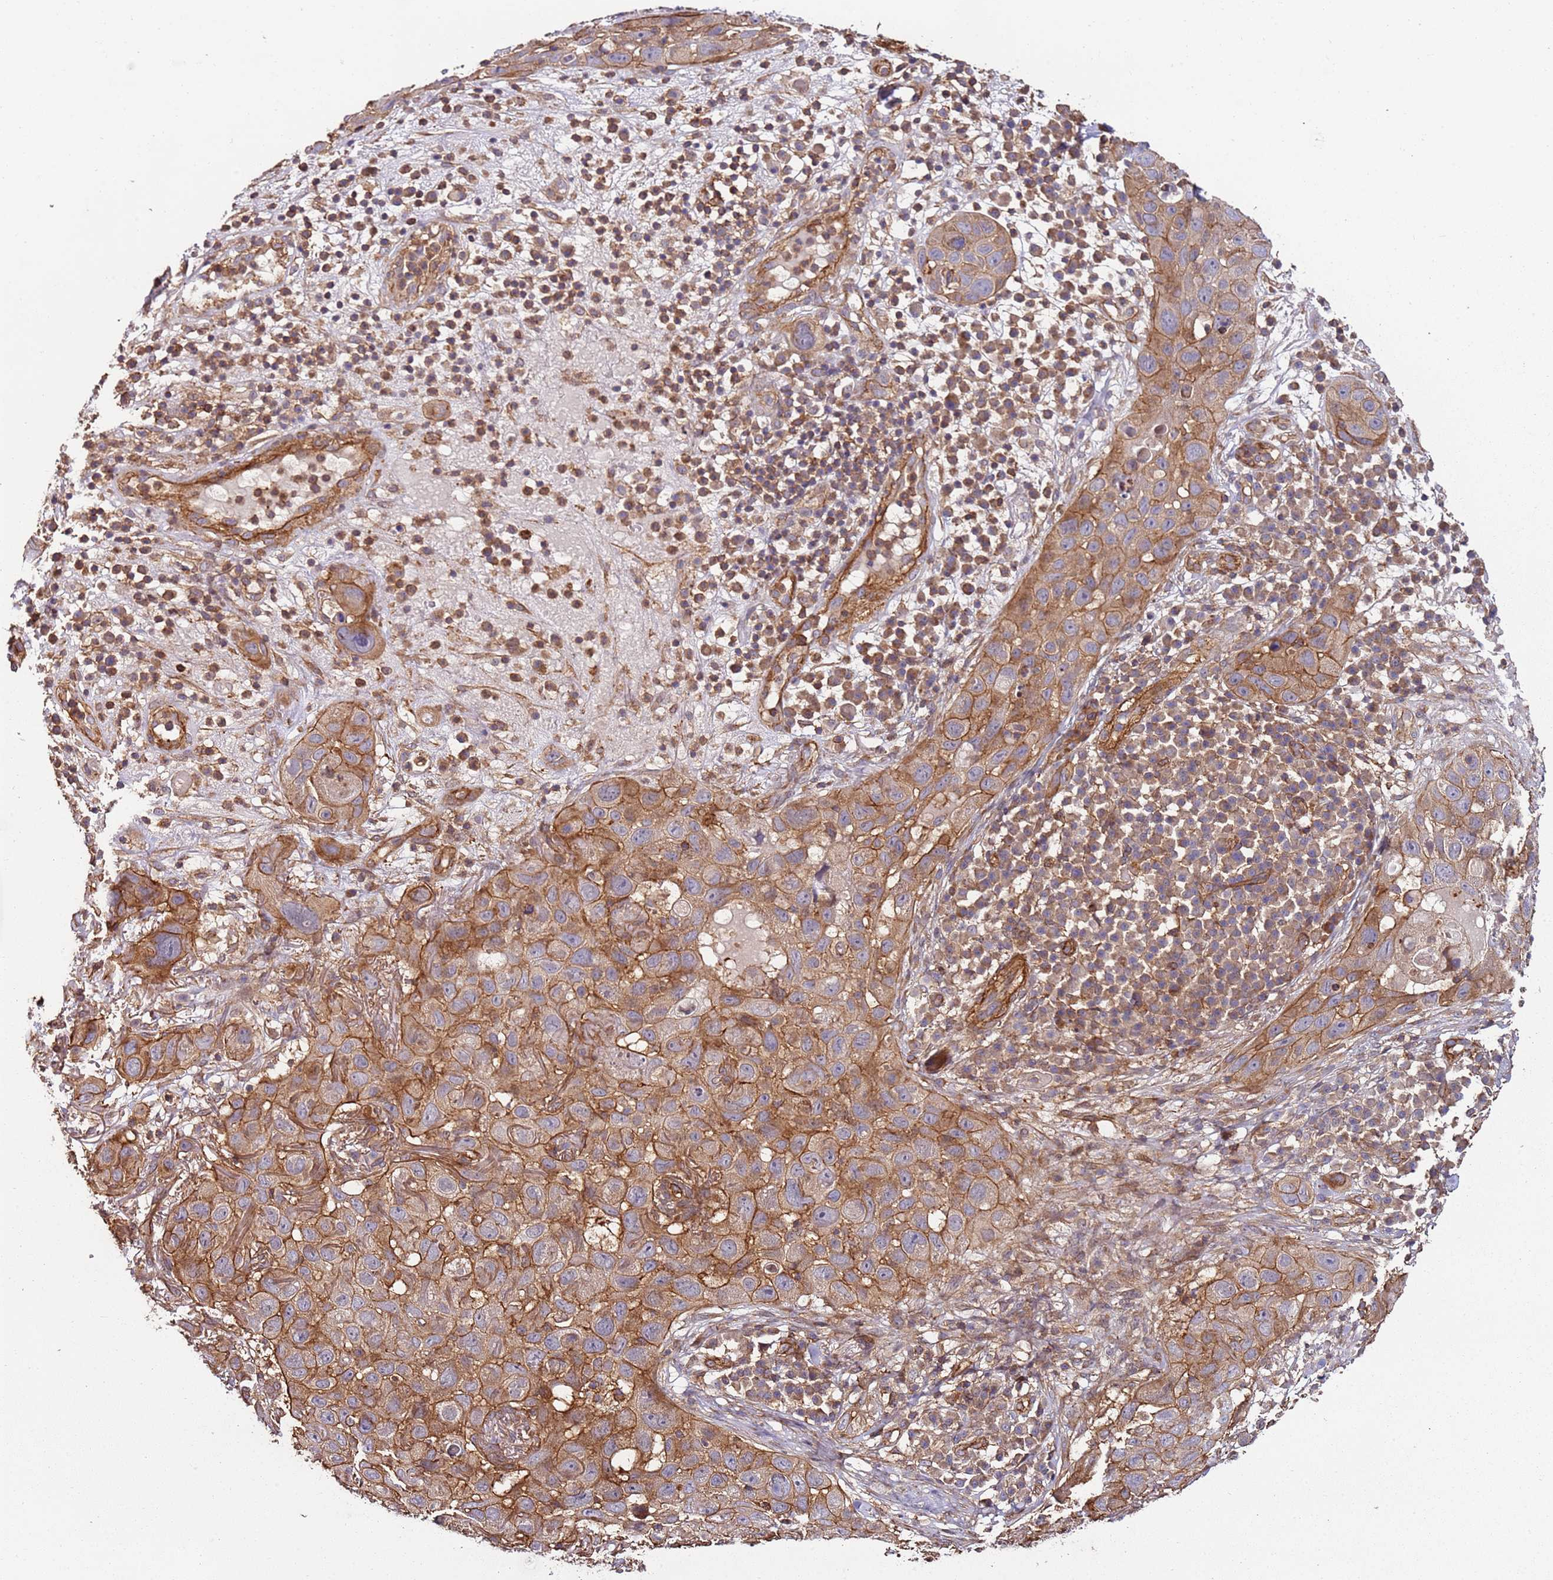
{"staining": {"intensity": "moderate", "quantity": ">75%", "location": "cytoplasmic/membranous"}, "tissue": "skin cancer", "cell_type": "Tumor cells", "image_type": "cancer", "snomed": [{"axis": "morphology", "description": "Squamous cell carcinoma in situ, NOS"}, {"axis": "morphology", "description": "Squamous cell carcinoma, NOS"}, {"axis": "topography", "description": "Skin"}], "caption": "Immunohistochemical staining of skin cancer demonstrates medium levels of moderate cytoplasmic/membranous protein expression in approximately >75% of tumor cells. Immunohistochemistry stains the protein of interest in brown and the nuclei are stained blue.", "gene": "CYP2U1", "patient": {"sex": "male", "age": 93}}